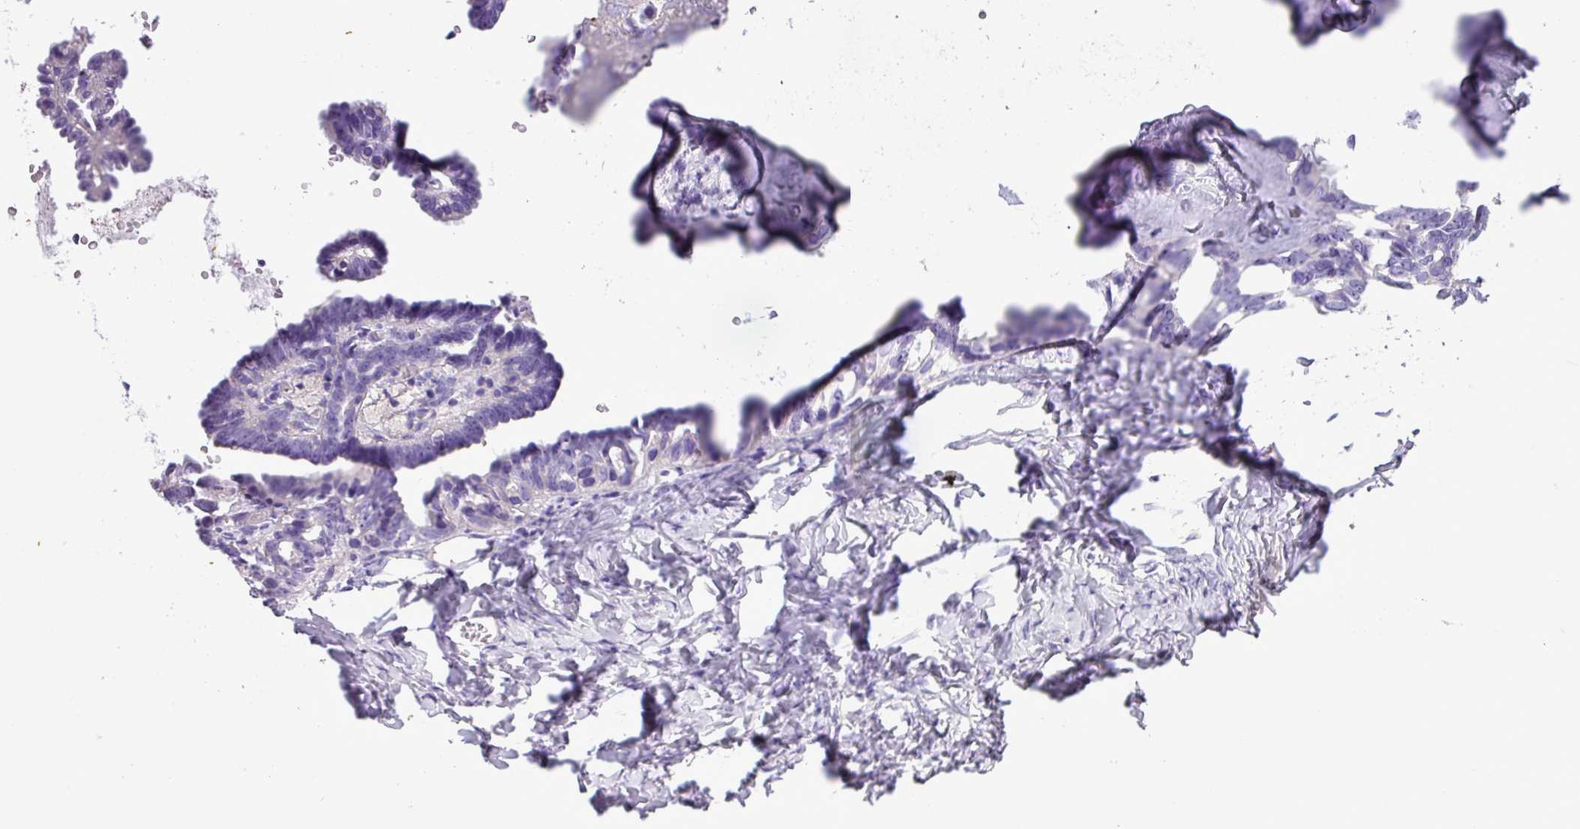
{"staining": {"intensity": "negative", "quantity": "none", "location": "none"}, "tissue": "ovarian cancer", "cell_type": "Tumor cells", "image_type": "cancer", "snomed": [{"axis": "morphology", "description": "Cystadenocarcinoma, serous, NOS"}, {"axis": "topography", "description": "Ovary"}], "caption": "DAB immunohistochemical staining of ovarian cancer (serous cystadenocarcinoma) displays no significant staining in tumor cells. The staining was performed using DAB to visualize the protein expression in brown, while the nuclei were stained in blue with hematoxylin (Magnification: 20x).", "gene": "ZNF334", "patient": {"sex": "female", "age": 69}}